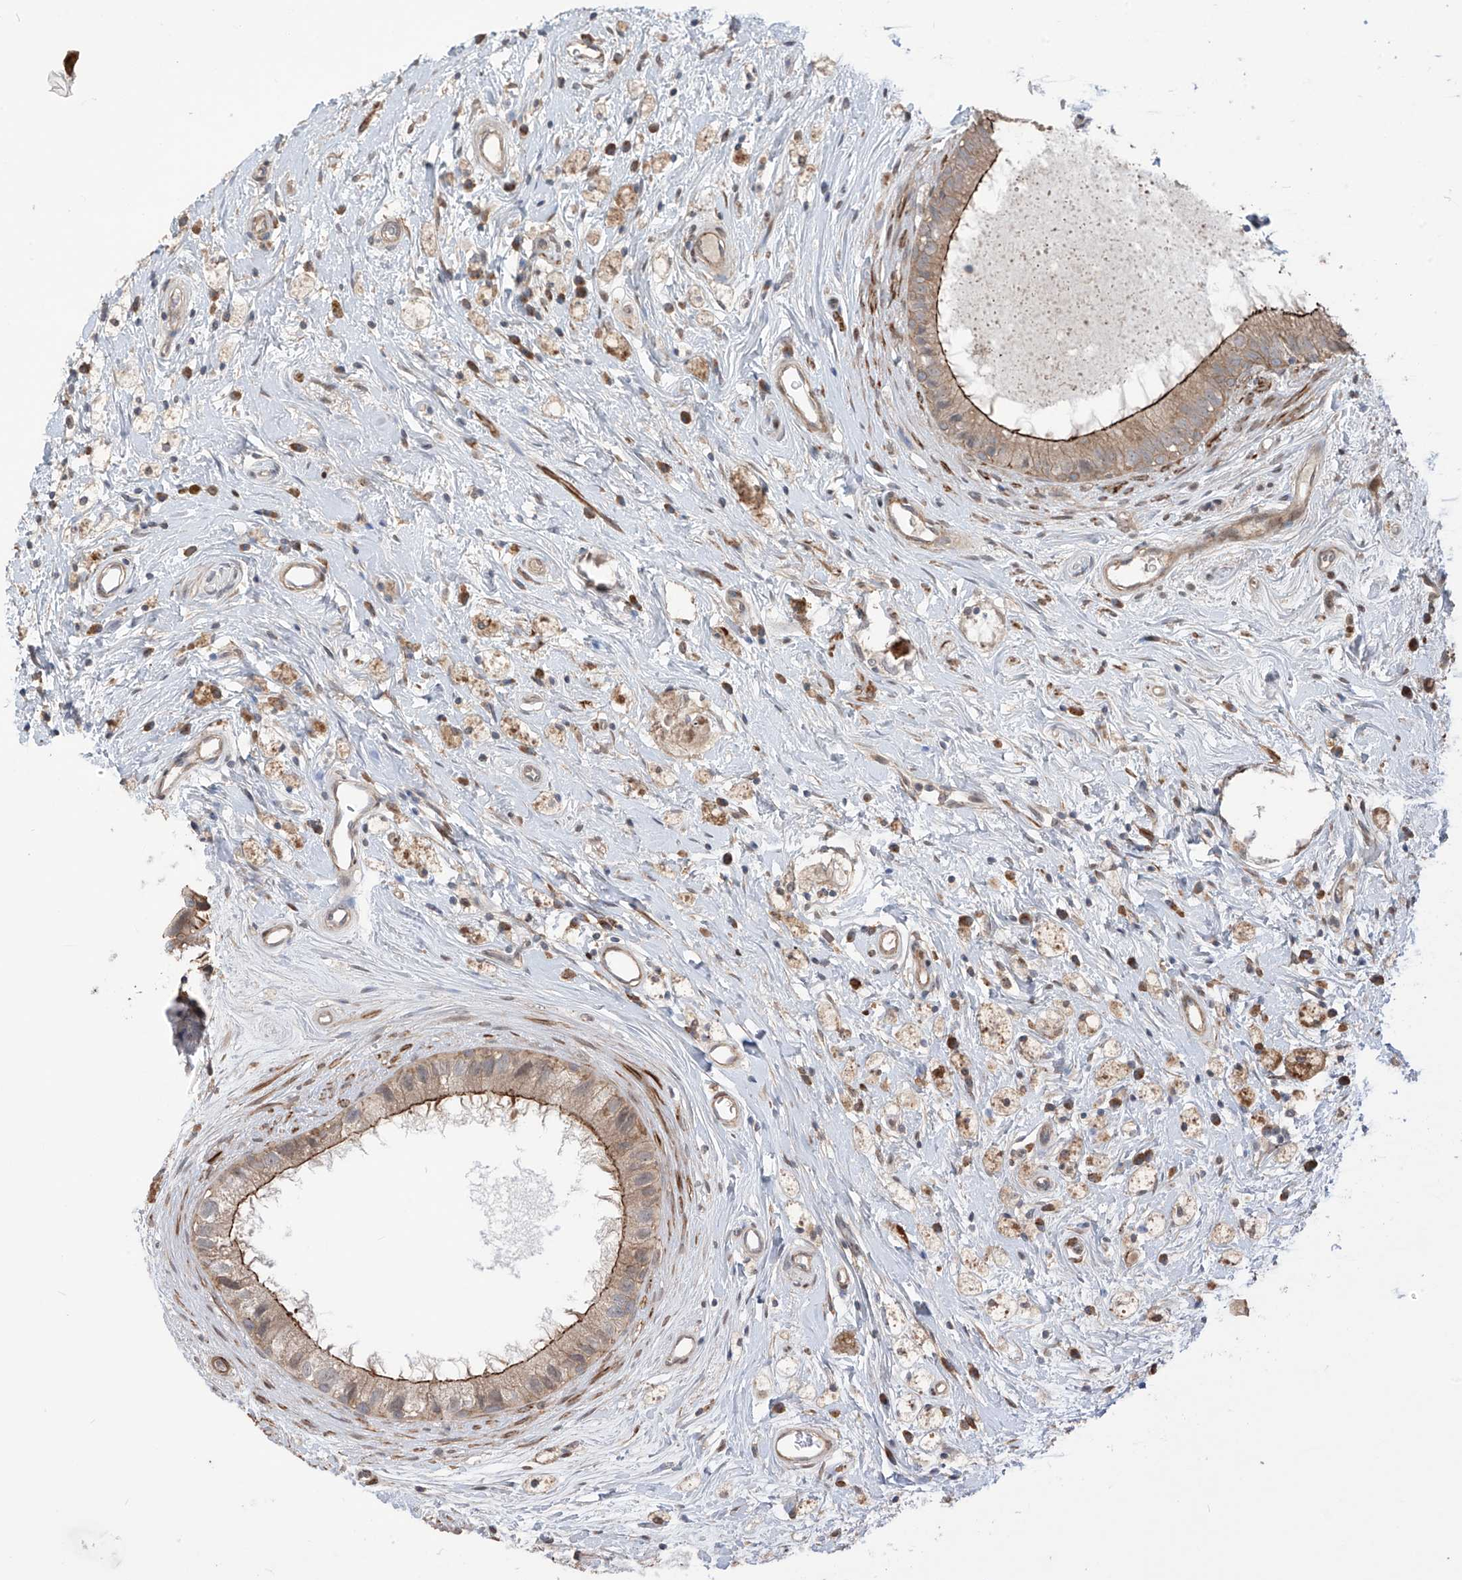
{"staining": {"intensity": "moderate", "quantity": ">75%", "location": "cytoplasmic/membranous"}, "tissue": "epididymis", "cell_type": "Glandular cells", "image_type": "normal", "snomed": [{"axis": "morphology", "description": "Normal tissue, NOS"}, {"axis": "topography", "description": "Epididymis"}], "caption": "Immunohistochemistry (IHC) (DAB (3,3'-diaminobenzidine)) staining of benign human epididymis reveals moderate cytoplasmic/membranous protein staining in approximately >75% of glandular cells.", "gene": "LRRC74A", "patient": {"sex": "male", "age": 80}}